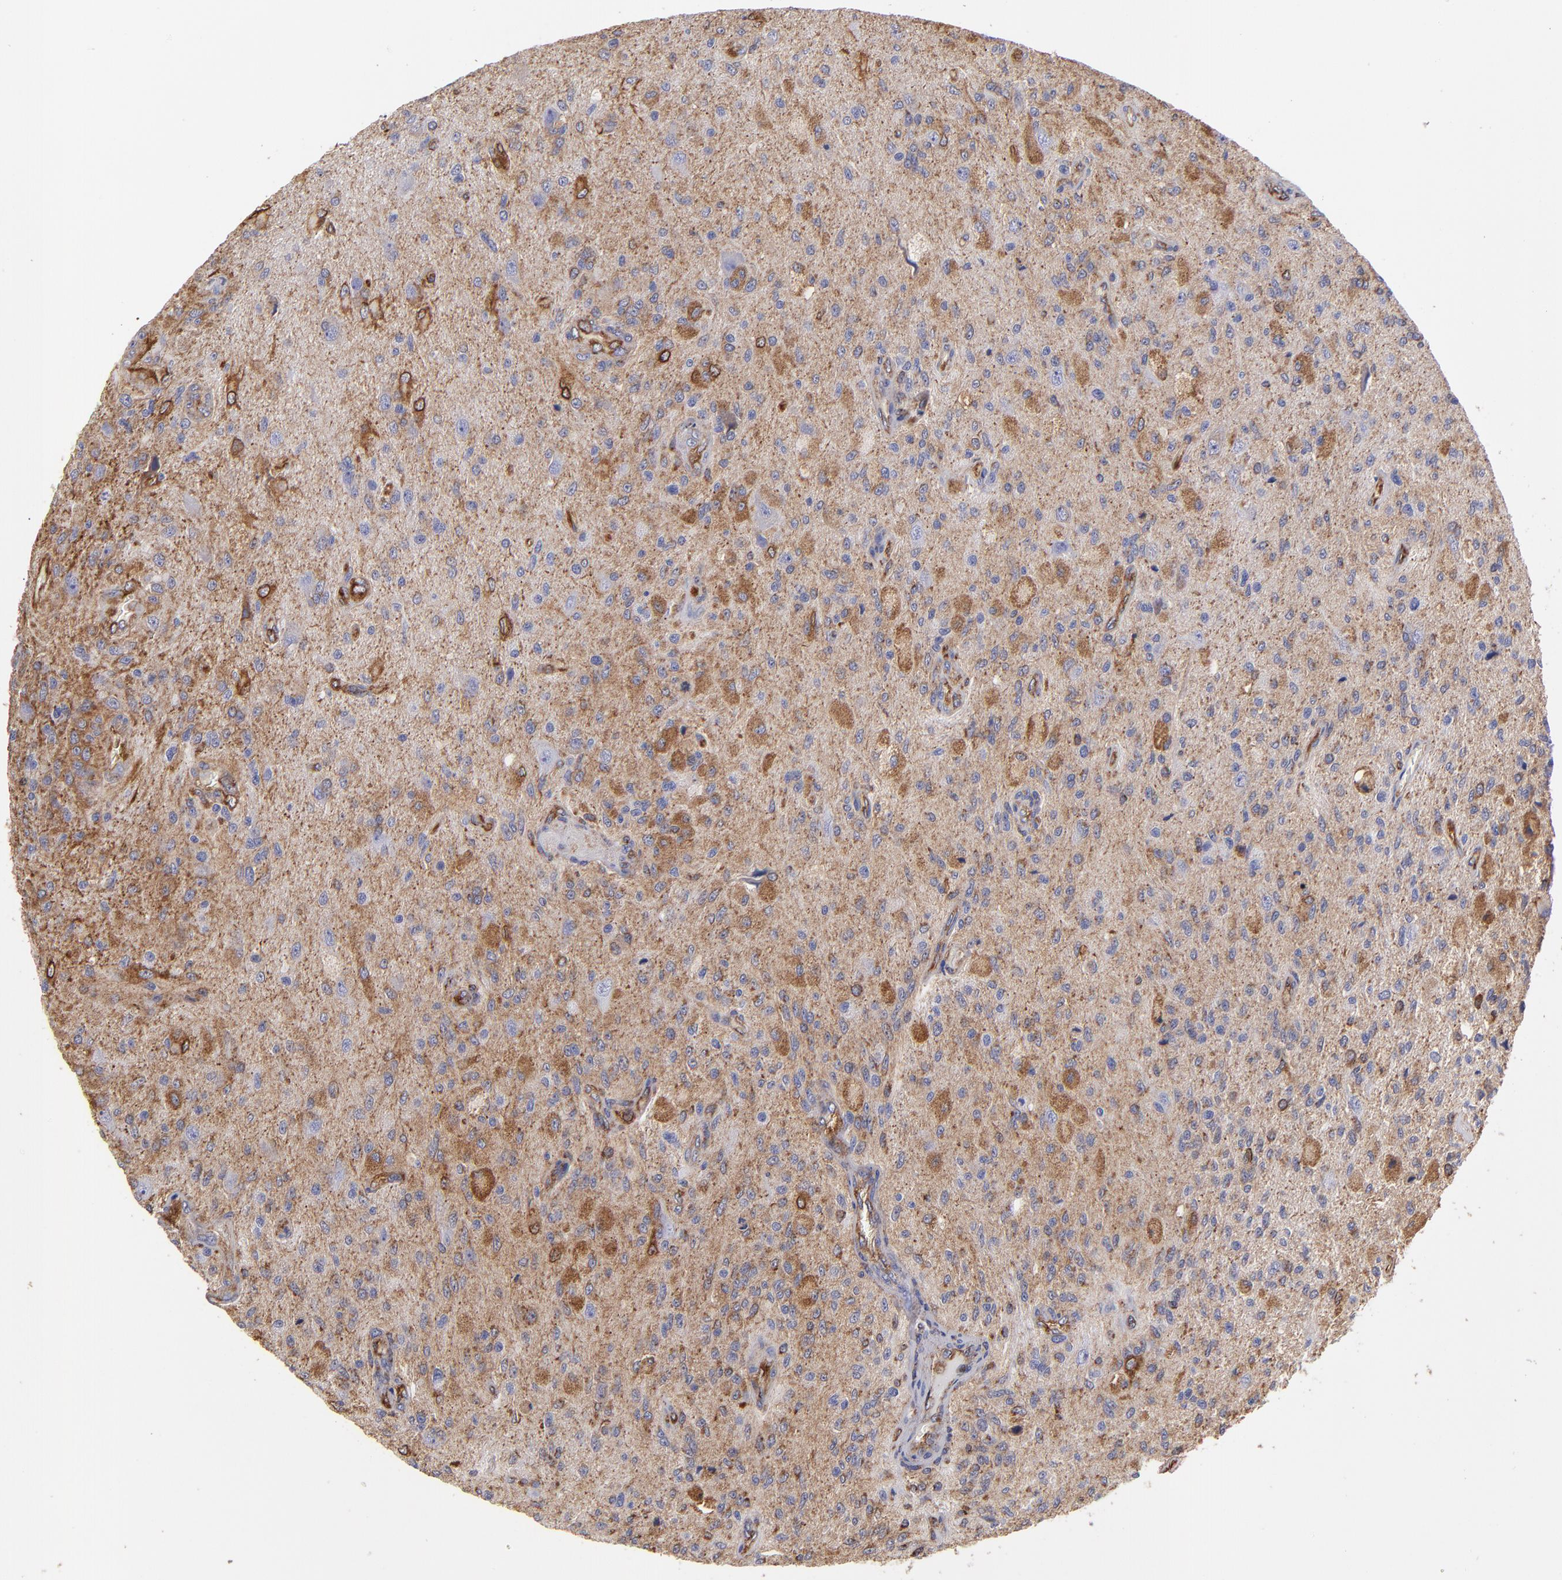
{"staining": {"intensity": "moderate", "quantity": "<25%", "location": "cytoplasmic/membranous"}, "tissue": "glioma", "cell_type": "Tumor cells", "image_type": "cancer", "snomed": [{"axis": "morphology", "description": "Normal tissue, NOS"}, {"axis": "morphology", "description": "Glioma, malignant, High grade"}, {"axis": "topography", "description": "Cerebral cortex"}], "caption": "Protein staining by immunohistochemistry reveals moderate cytoplasmic/membranous staining in about <25% of tumor cells in glioma.", "gene": "MVP", "patient": {"sex": "male", "age": 77}}